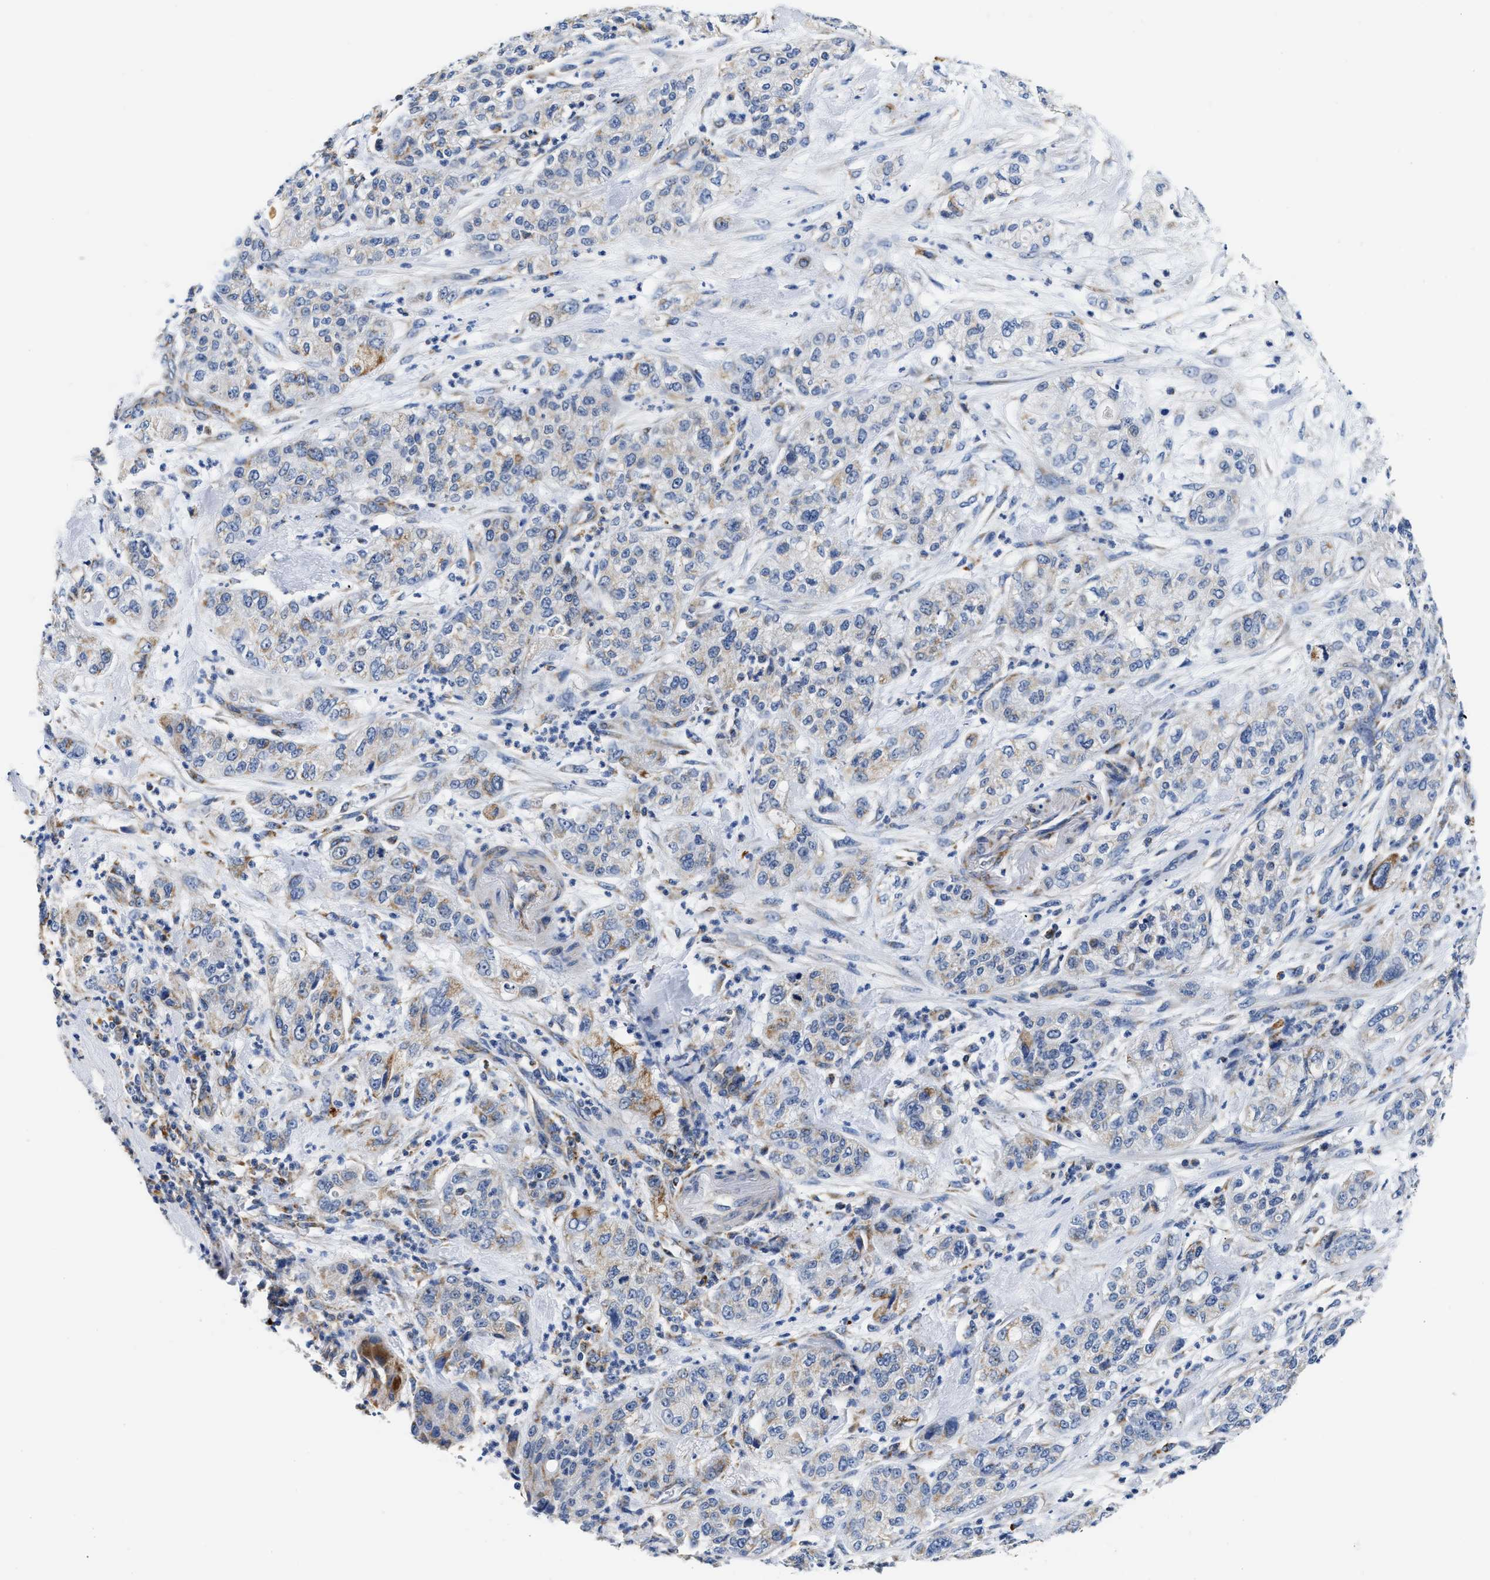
{"staining": {"intensity": "weak", "quantity": "25%-75%", "location": "cytoplasmic/membranous"}, "tissue": "pancreatic cancer", "cell_type": "Tumor cells", "image_type": "cancer", "snomed": [{"axis": "morphology", "description": "Adenocarcinoma, NOS"}, {"axis": "topography", "description": "Pancreas"}], "caption": "This is a histology image of IHC staining of pancreatic cancer, which shows weak expression in the cytoplasmic/membranous of tumor cells.", "gene": "ACADVL", "patient": {"sex": "female", "age": 78}}